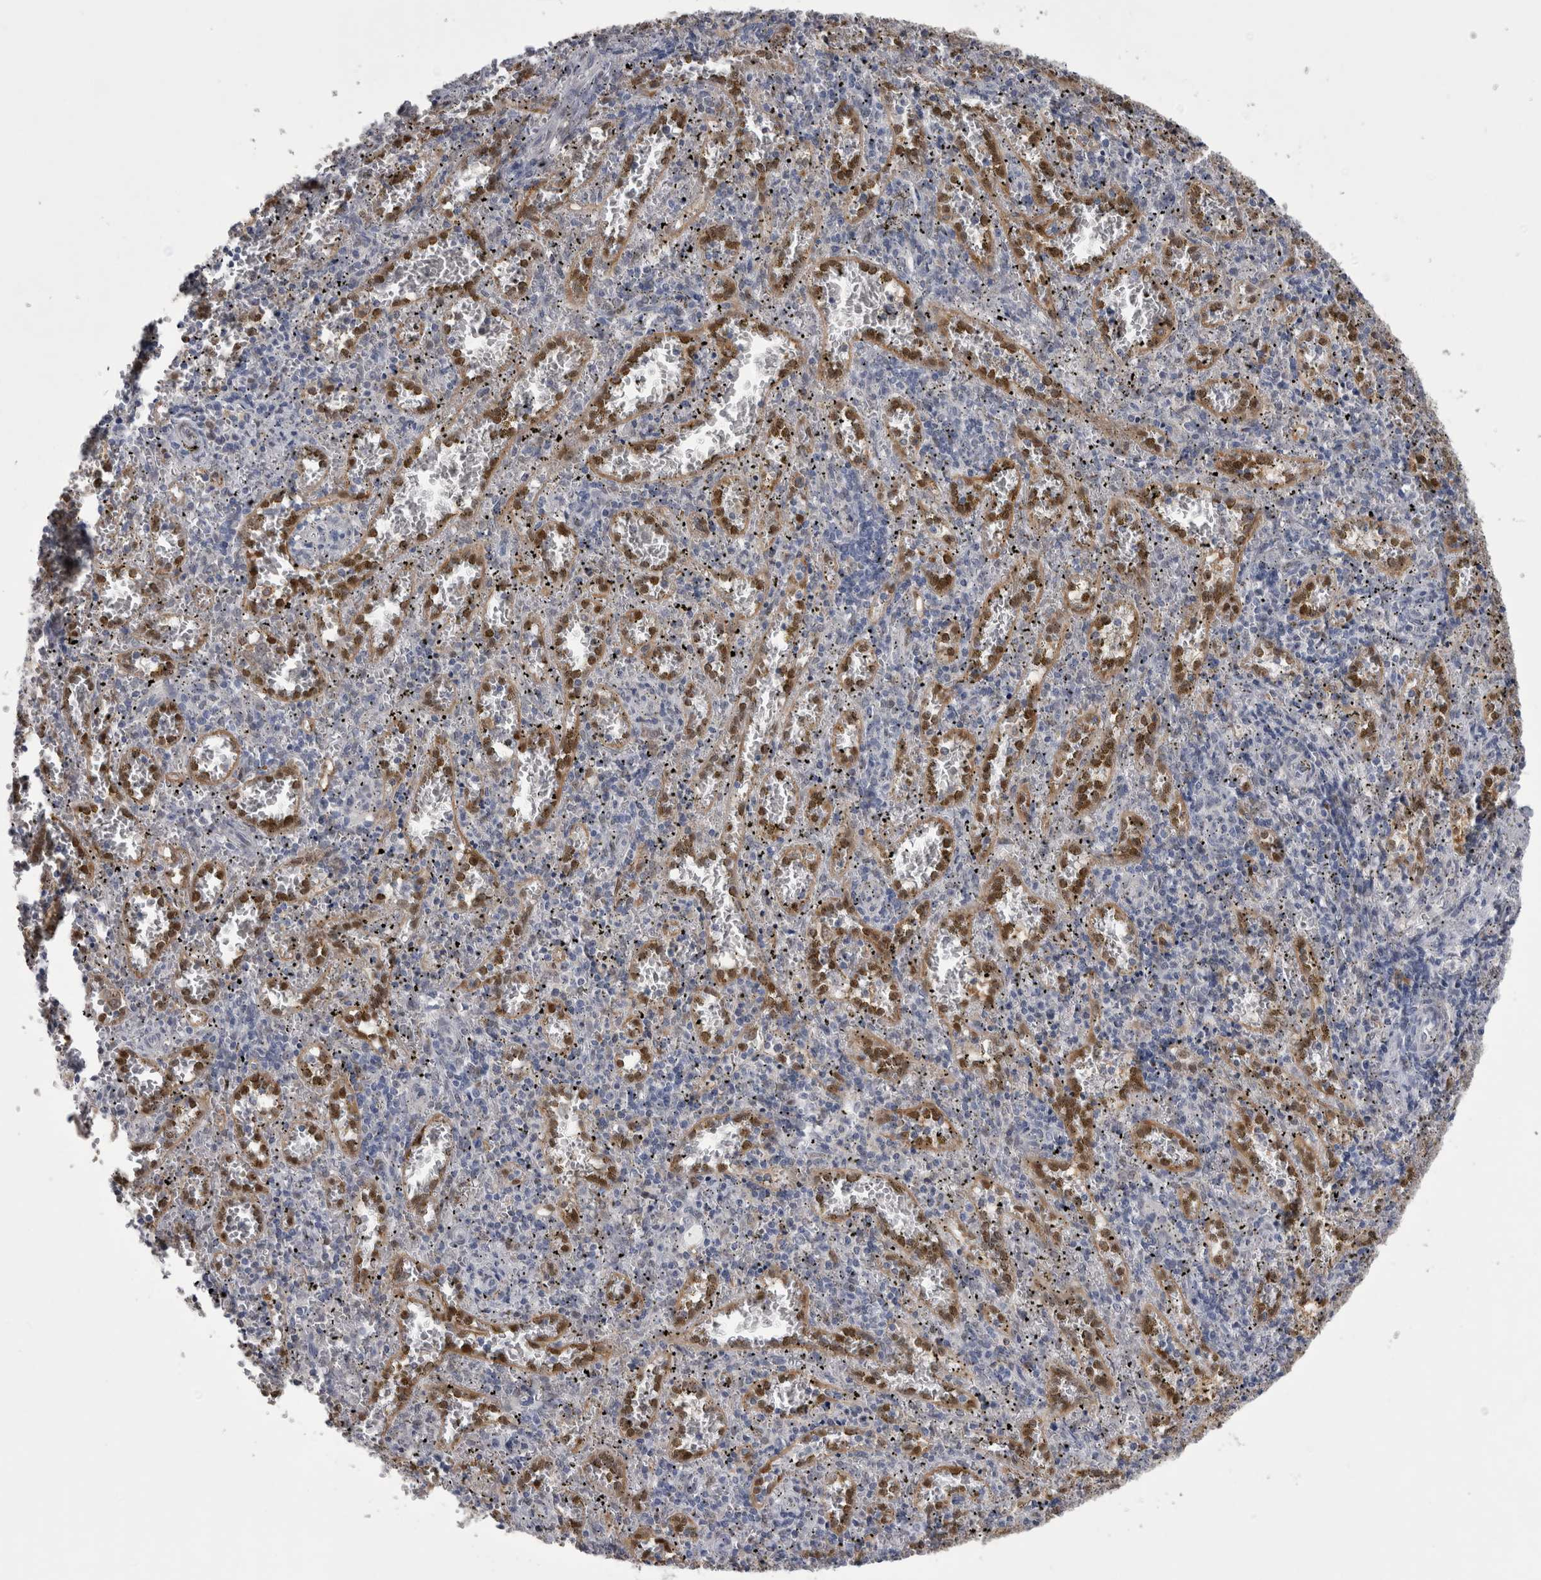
{"staining": {"intensity": "negative", "quantity": "none", "location": "none"}, "tissue": "spleen", "cell_type": "Cells in red pulp", "image_type": "normal", "snomed": [{"axis": "morphology", "description": "Normal tissue, NOS"}, {"axis": "topography", "description": "Spleen"}], "caption": "This is an IHC image of benign human spleen. There is no staining in cells in red pulp.", "gene": "ACOT7", "patient": {"sex": "male", "age": 11}}